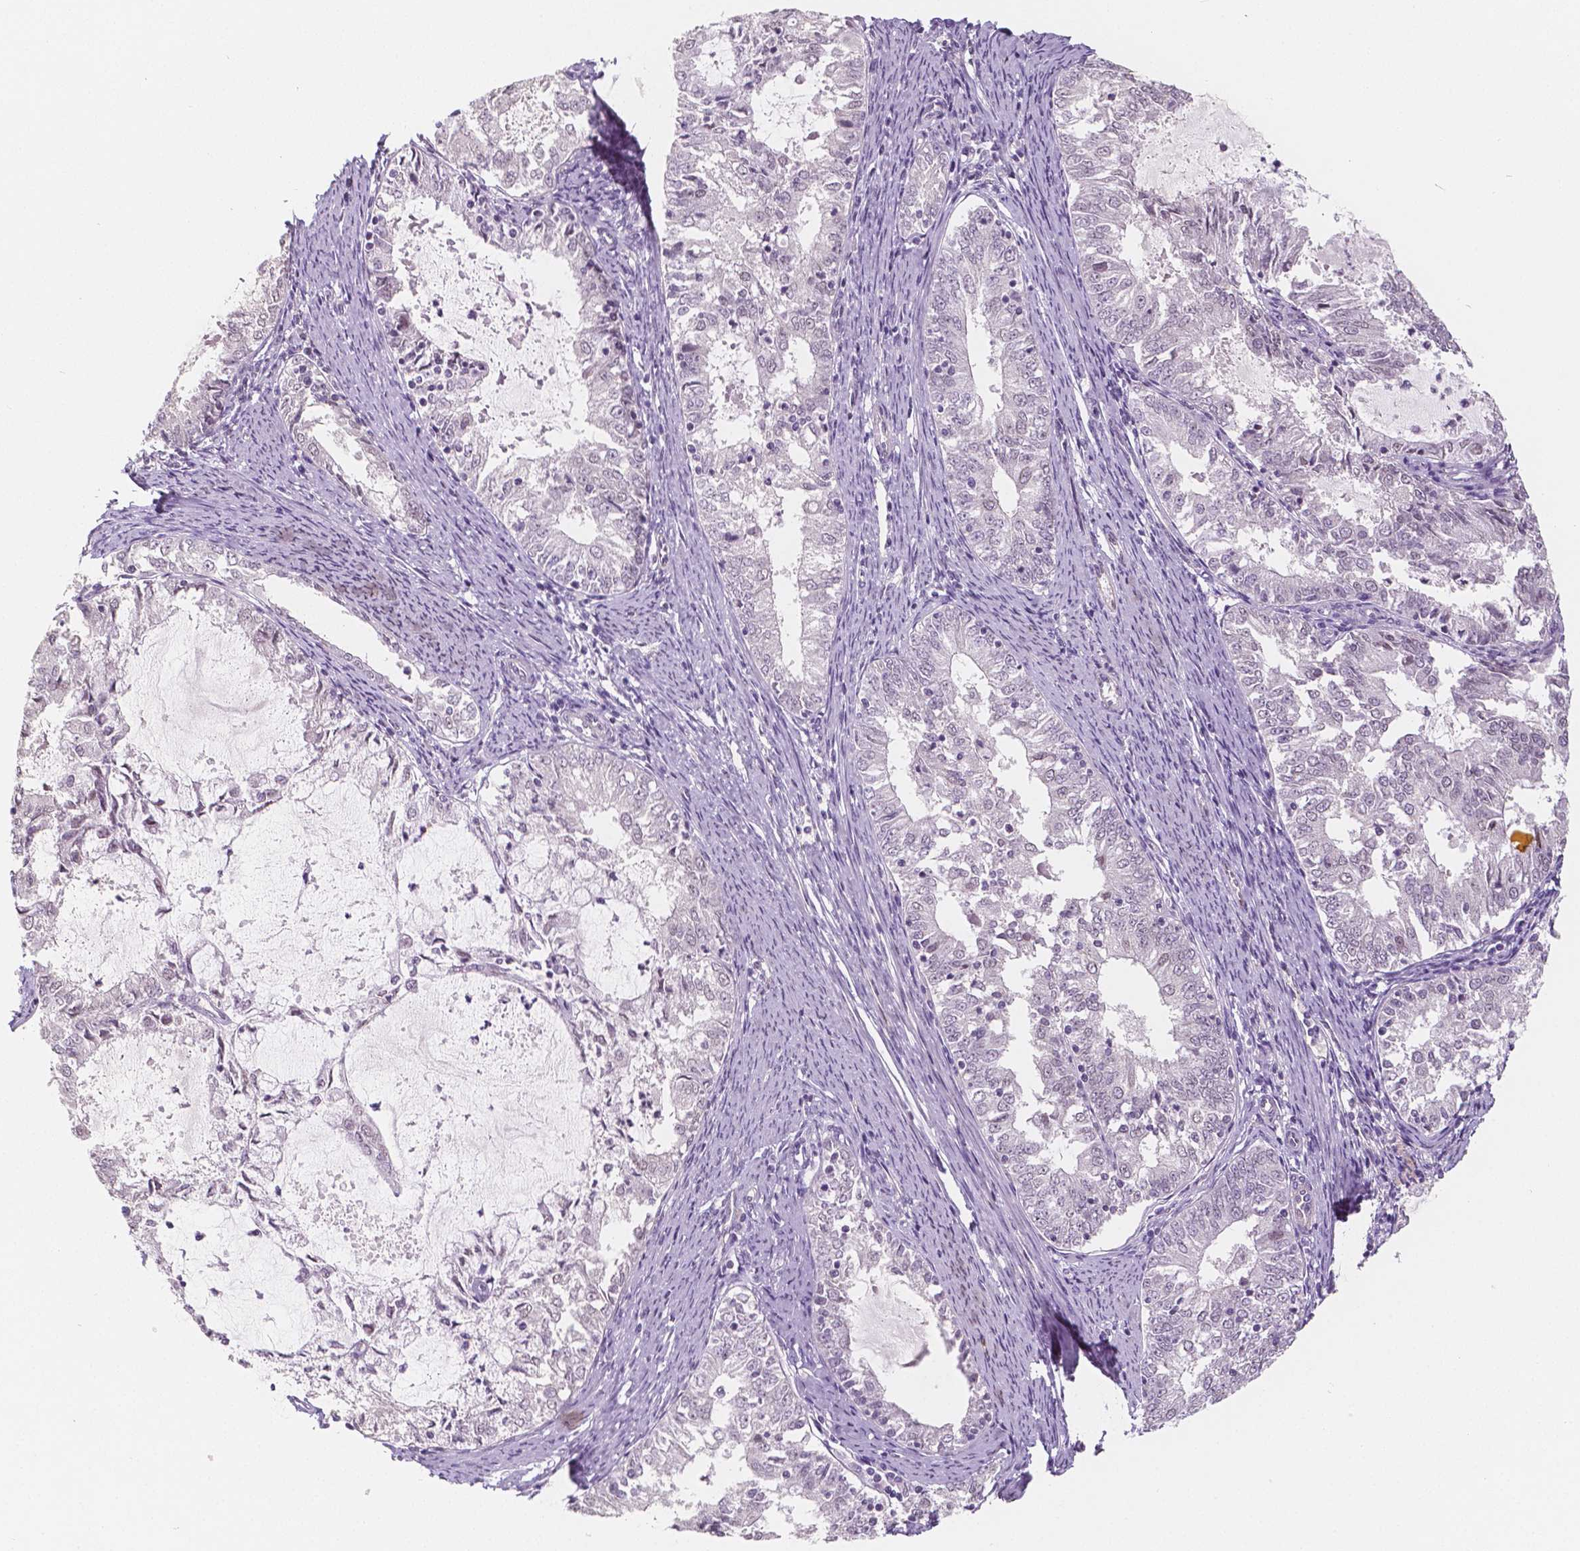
{"staining": {"intensity": "negative", "quantity": "none", "location": "none"}, "tissue": "endometrial cancer", "cell_type": "Tumor cells", "image_type": "cancer", "snomed": [{"axis": "morphology", "description": "Adenocarcinoma, NOS"}, {"axis": "topography", "description": "Endometrium"}], "caption": "Immunohistochemistry (IHC) photomicrograph of human adenocarcinoma (endometrial) stained for a protein (brown), which displays no staining in tumor cells.", "gene": "KDM5B", "patient": {"sex": "female", "age": 57}}